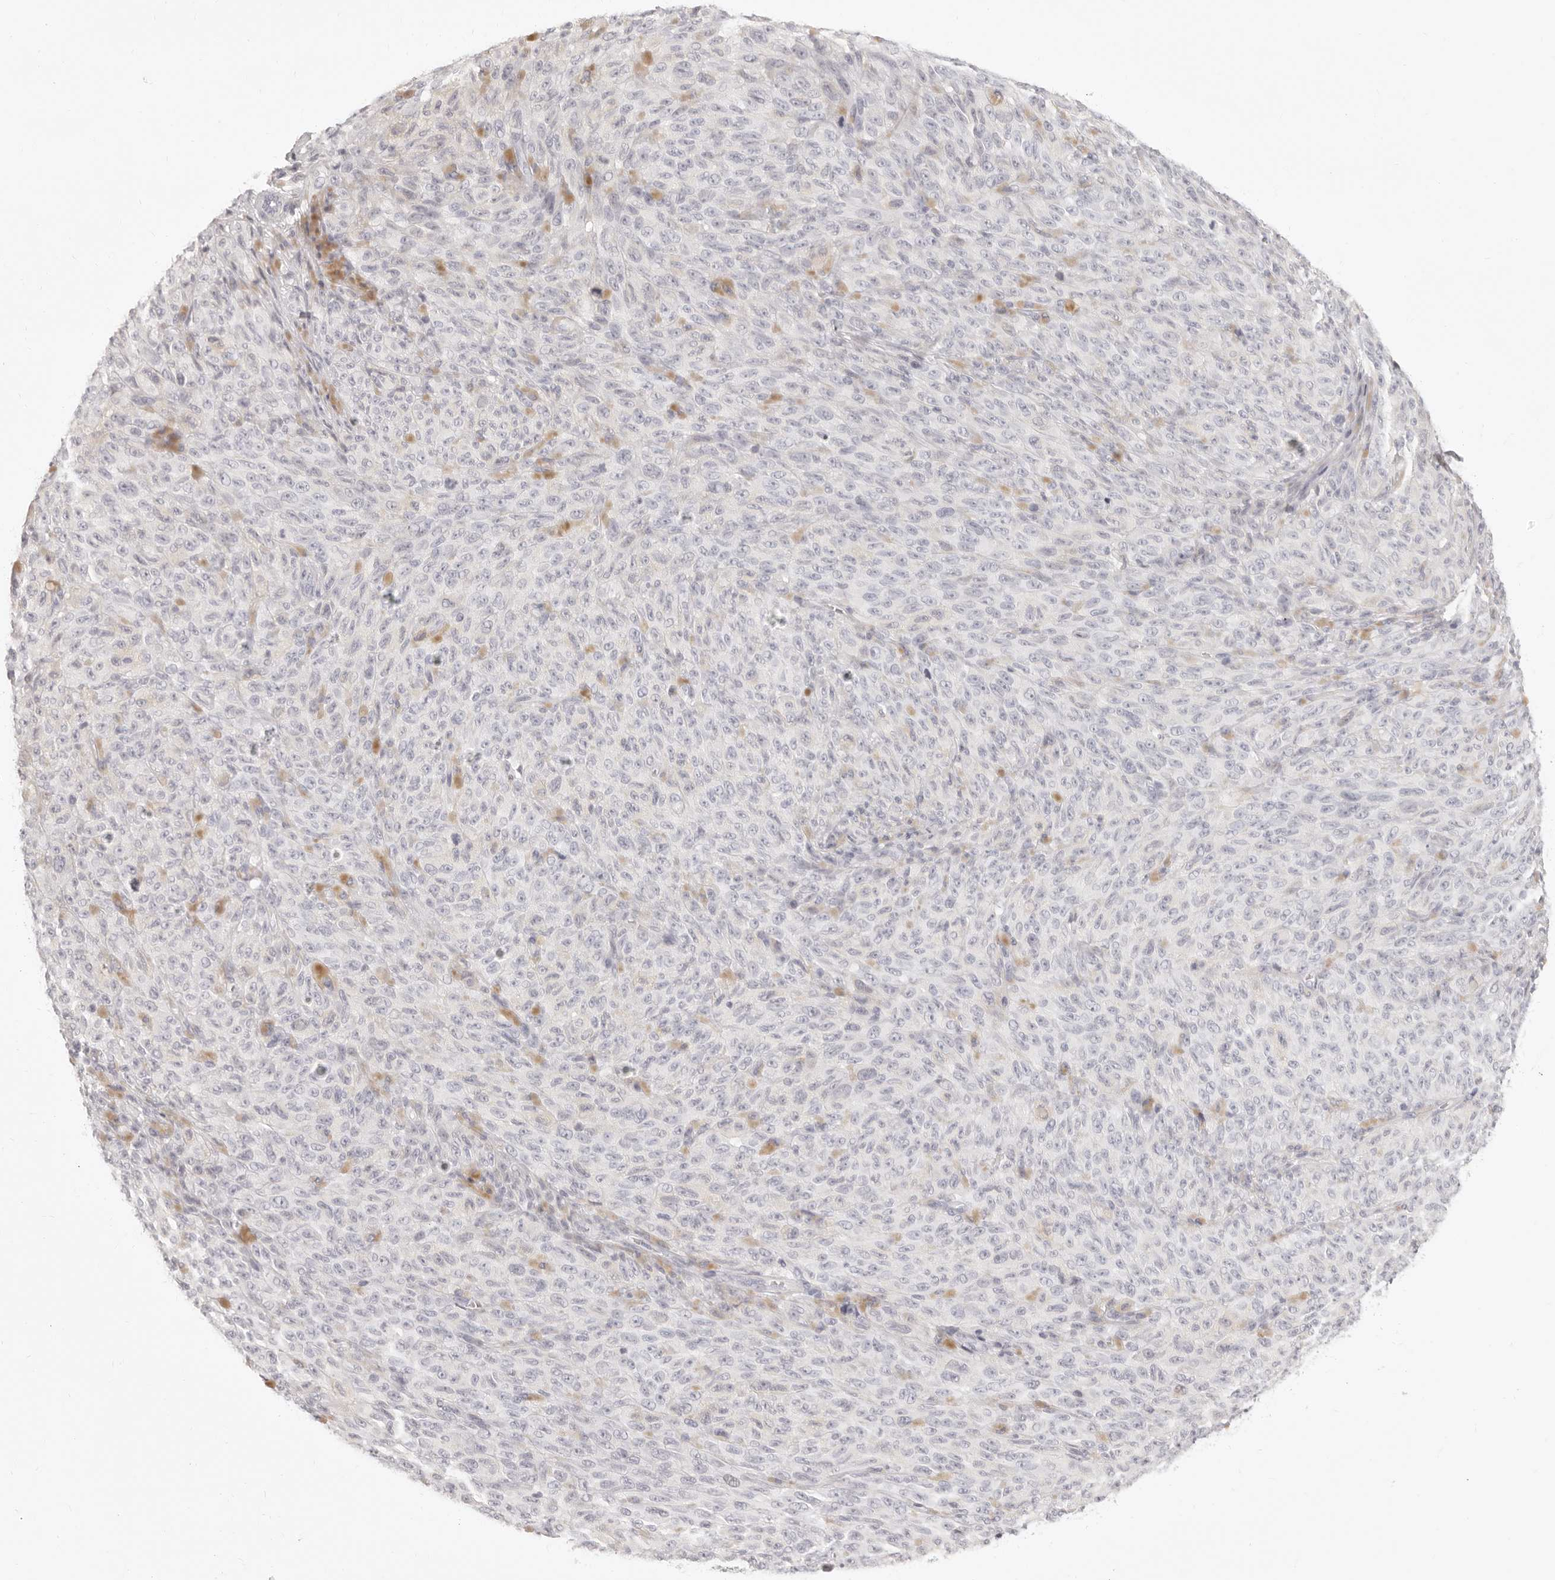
{"staining": {"intensity": "negative", "quantity": "none", "location": "none"}, "tissue": "melanoma", "cell_type": "Tumor cells", "image_type": "cancer", "snomed": [{"axis": "morphology", "description": "Malignant melanoma, NOS"}, {"axis": "topography", "description": "Skin"}], "caption": "Micrograph shows no significant protein expression in tumor cells of melanoma.", "gene": "FABP1", "patient": {"sex": "female", "age": 82}}